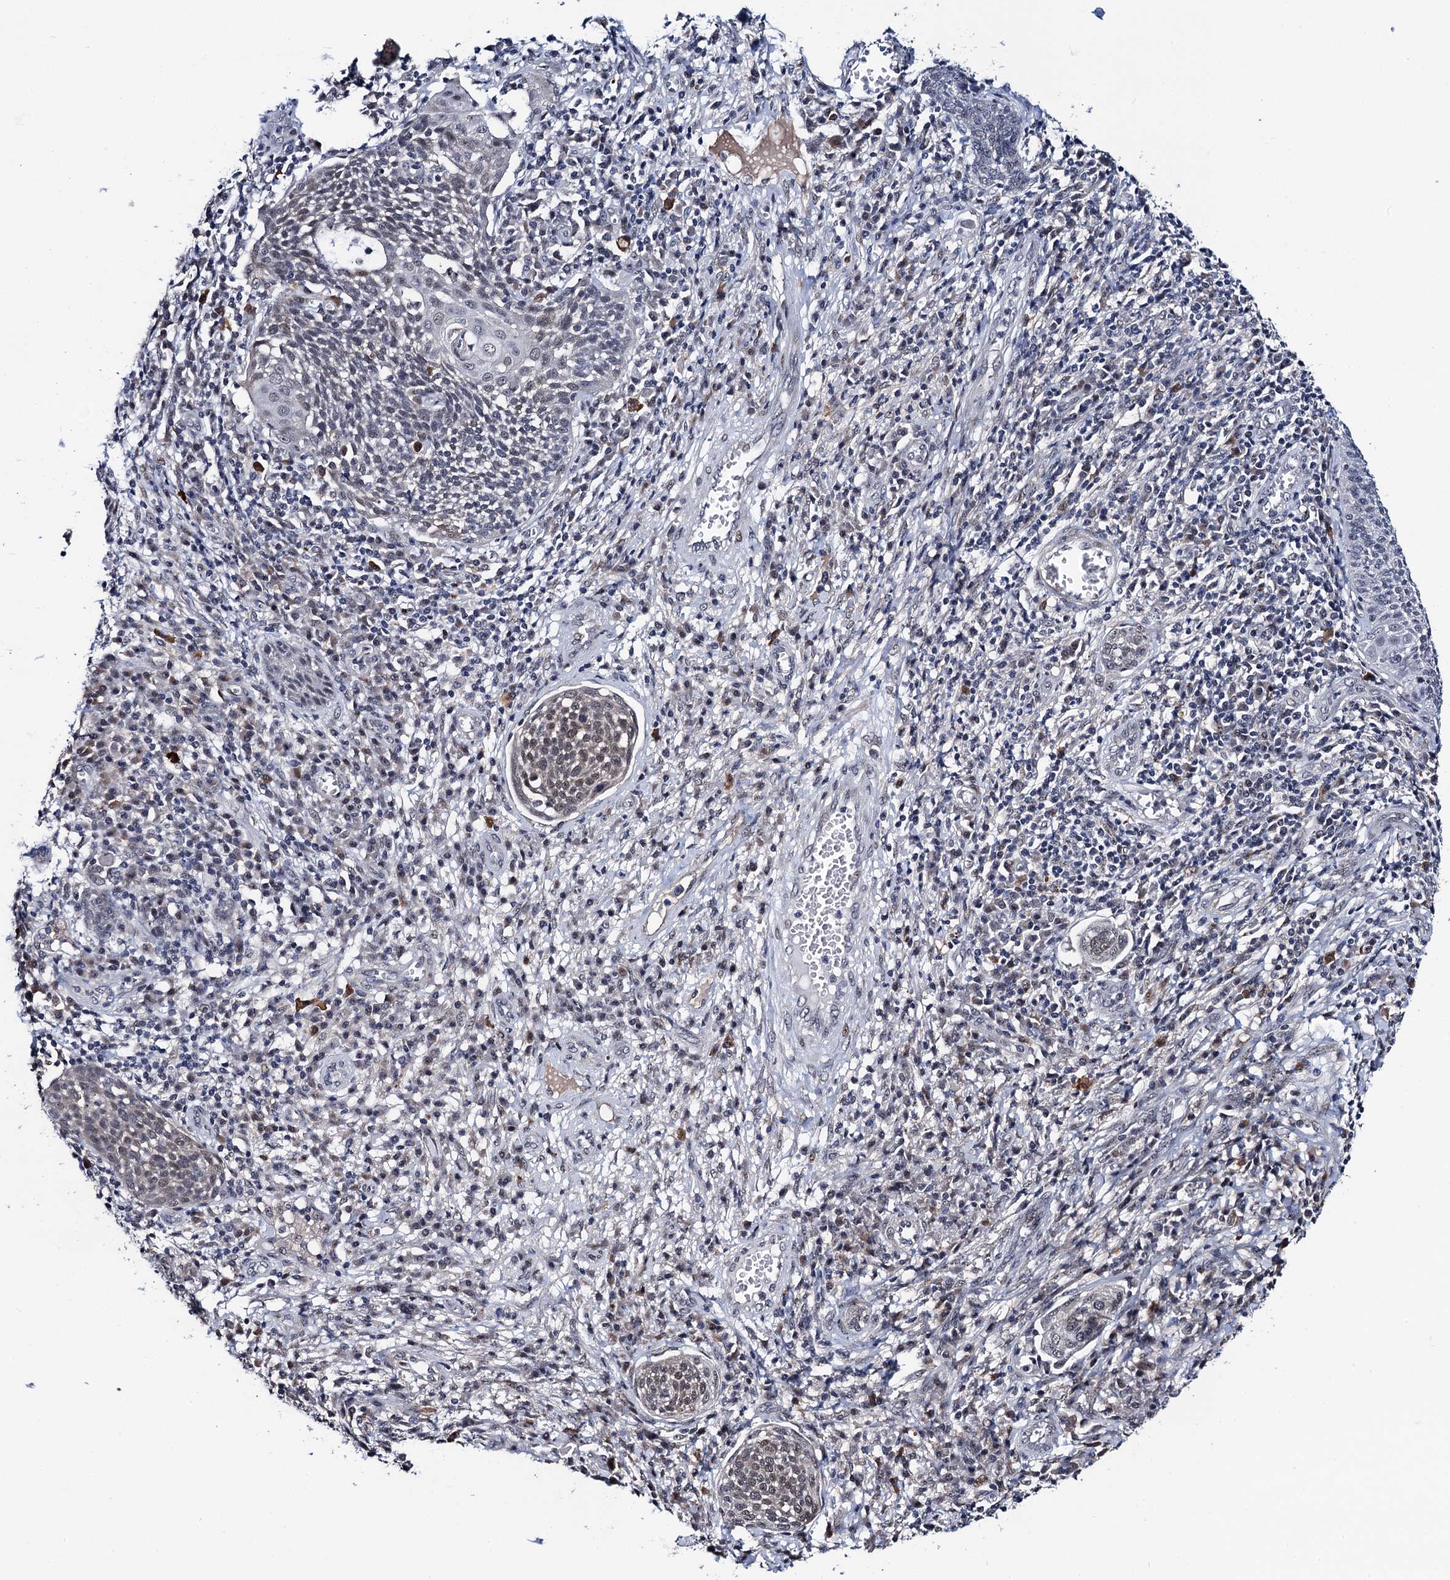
{"staining": {"intensity": "weak", "quantity": "25%-75%", "location": "nuclear"}, "tissue": "cervical cancer", "cell_type": "Tumor cells", "image_type": "cancer", "snomed": [{"axis": "morphology", "description": "Squamous cell carcinoma, NOS"}, {"axis": "topography", "description": "Cervix"}], "caption": "Protein staining of cervical cancer tissue shows weak nuclear expression in approximately 25%-75% of tumor cells. (IHC, brightfield microscopy, high magnification).", "gene": "FAM222A", "patient": {"sex": "female", "age": 34}}